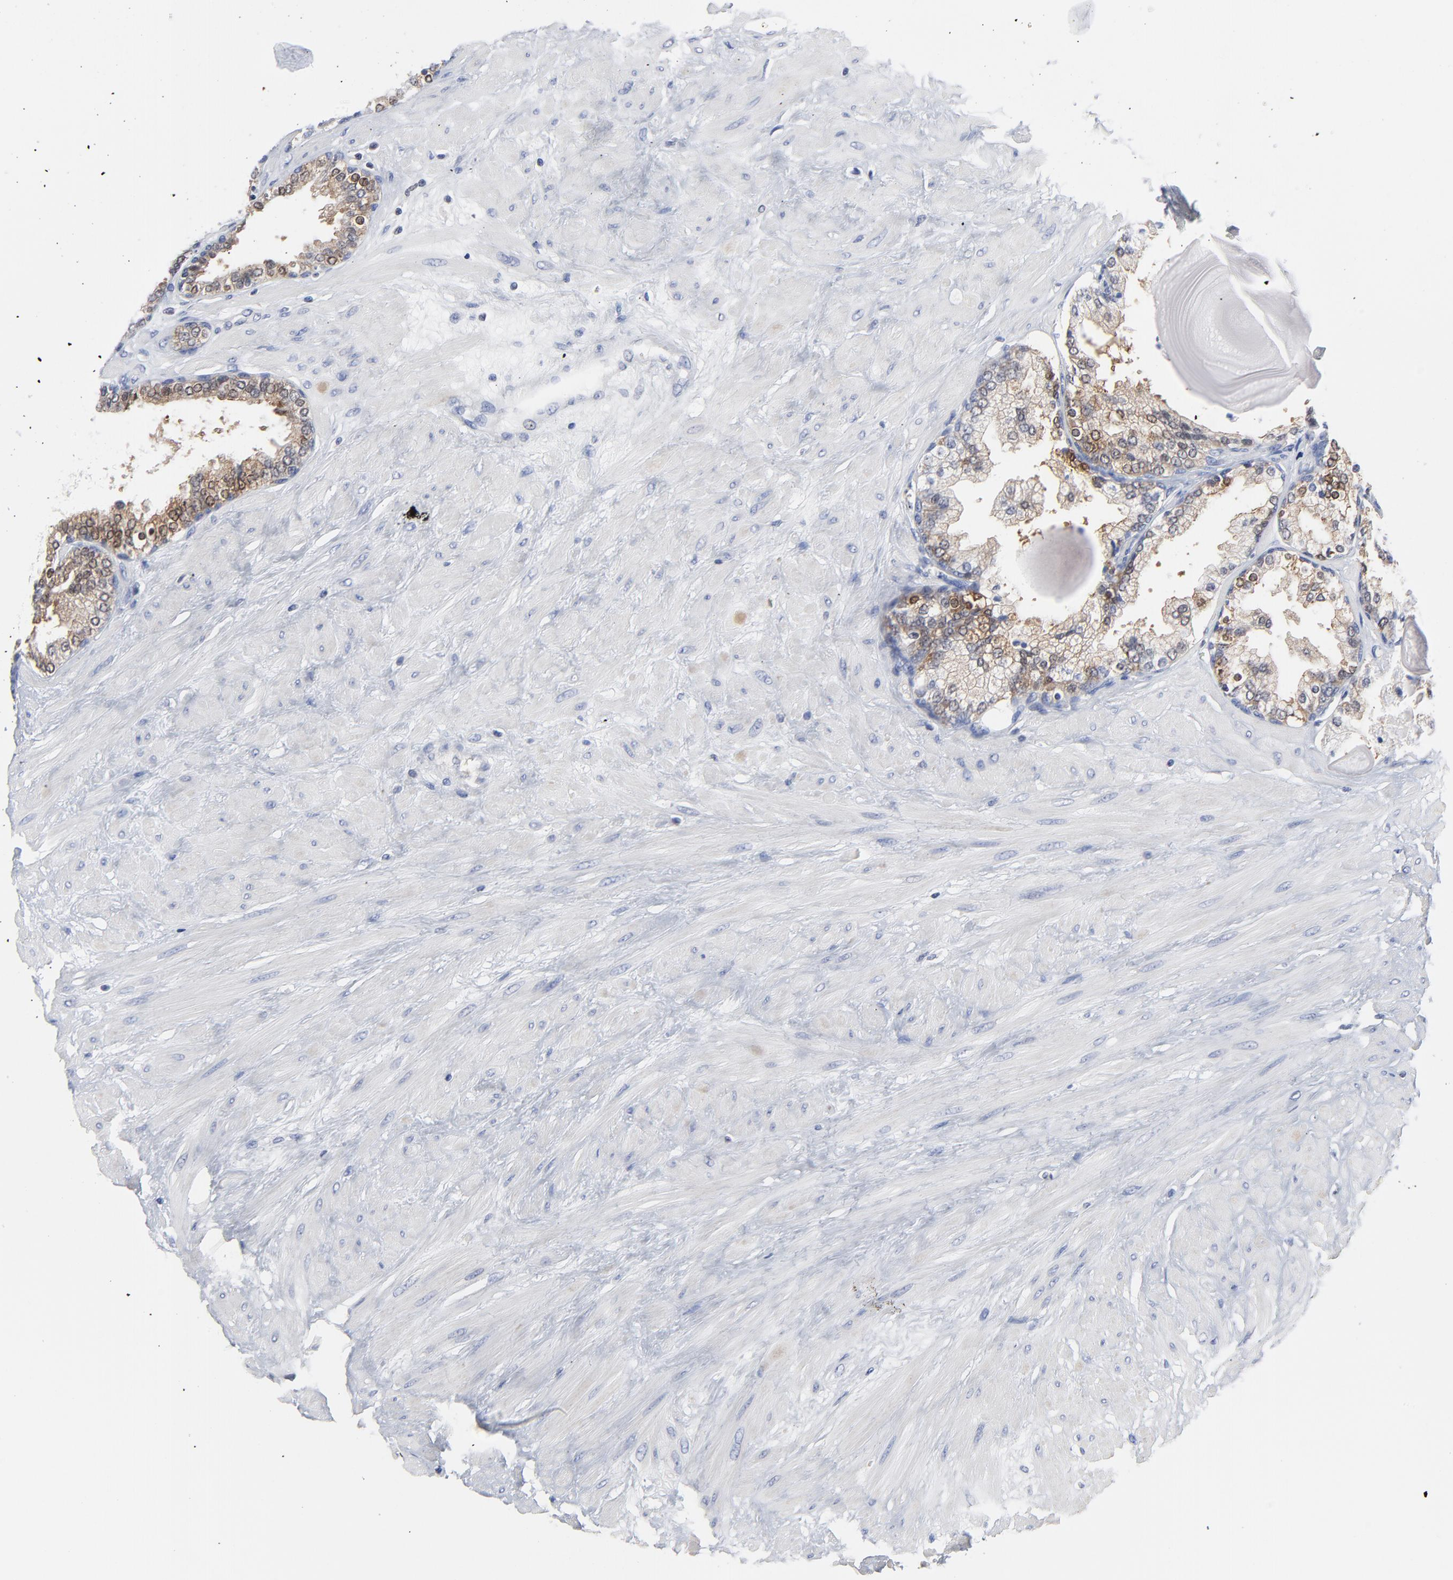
{"staining": {"intensity": "moderate", "quantity": ">75%", "location": "cytoplasmic/membranous"}, "tissue": "prostate", "cell_type": "Glandular cells", "image_type": "normal", "snomed": [{"axis": "morphology", "description": "Normal tissue, NOS"}, {"axis": "topography", "description": "Prostate"}], "caption": "Protein expression by immunohistochemistry reveals moderate cytoplasmic/membranous staining in approximately >75% of glandular cells in normal prostate.", "gene": "CAB39L", "patient": {"sex": "male", "age": 51}}